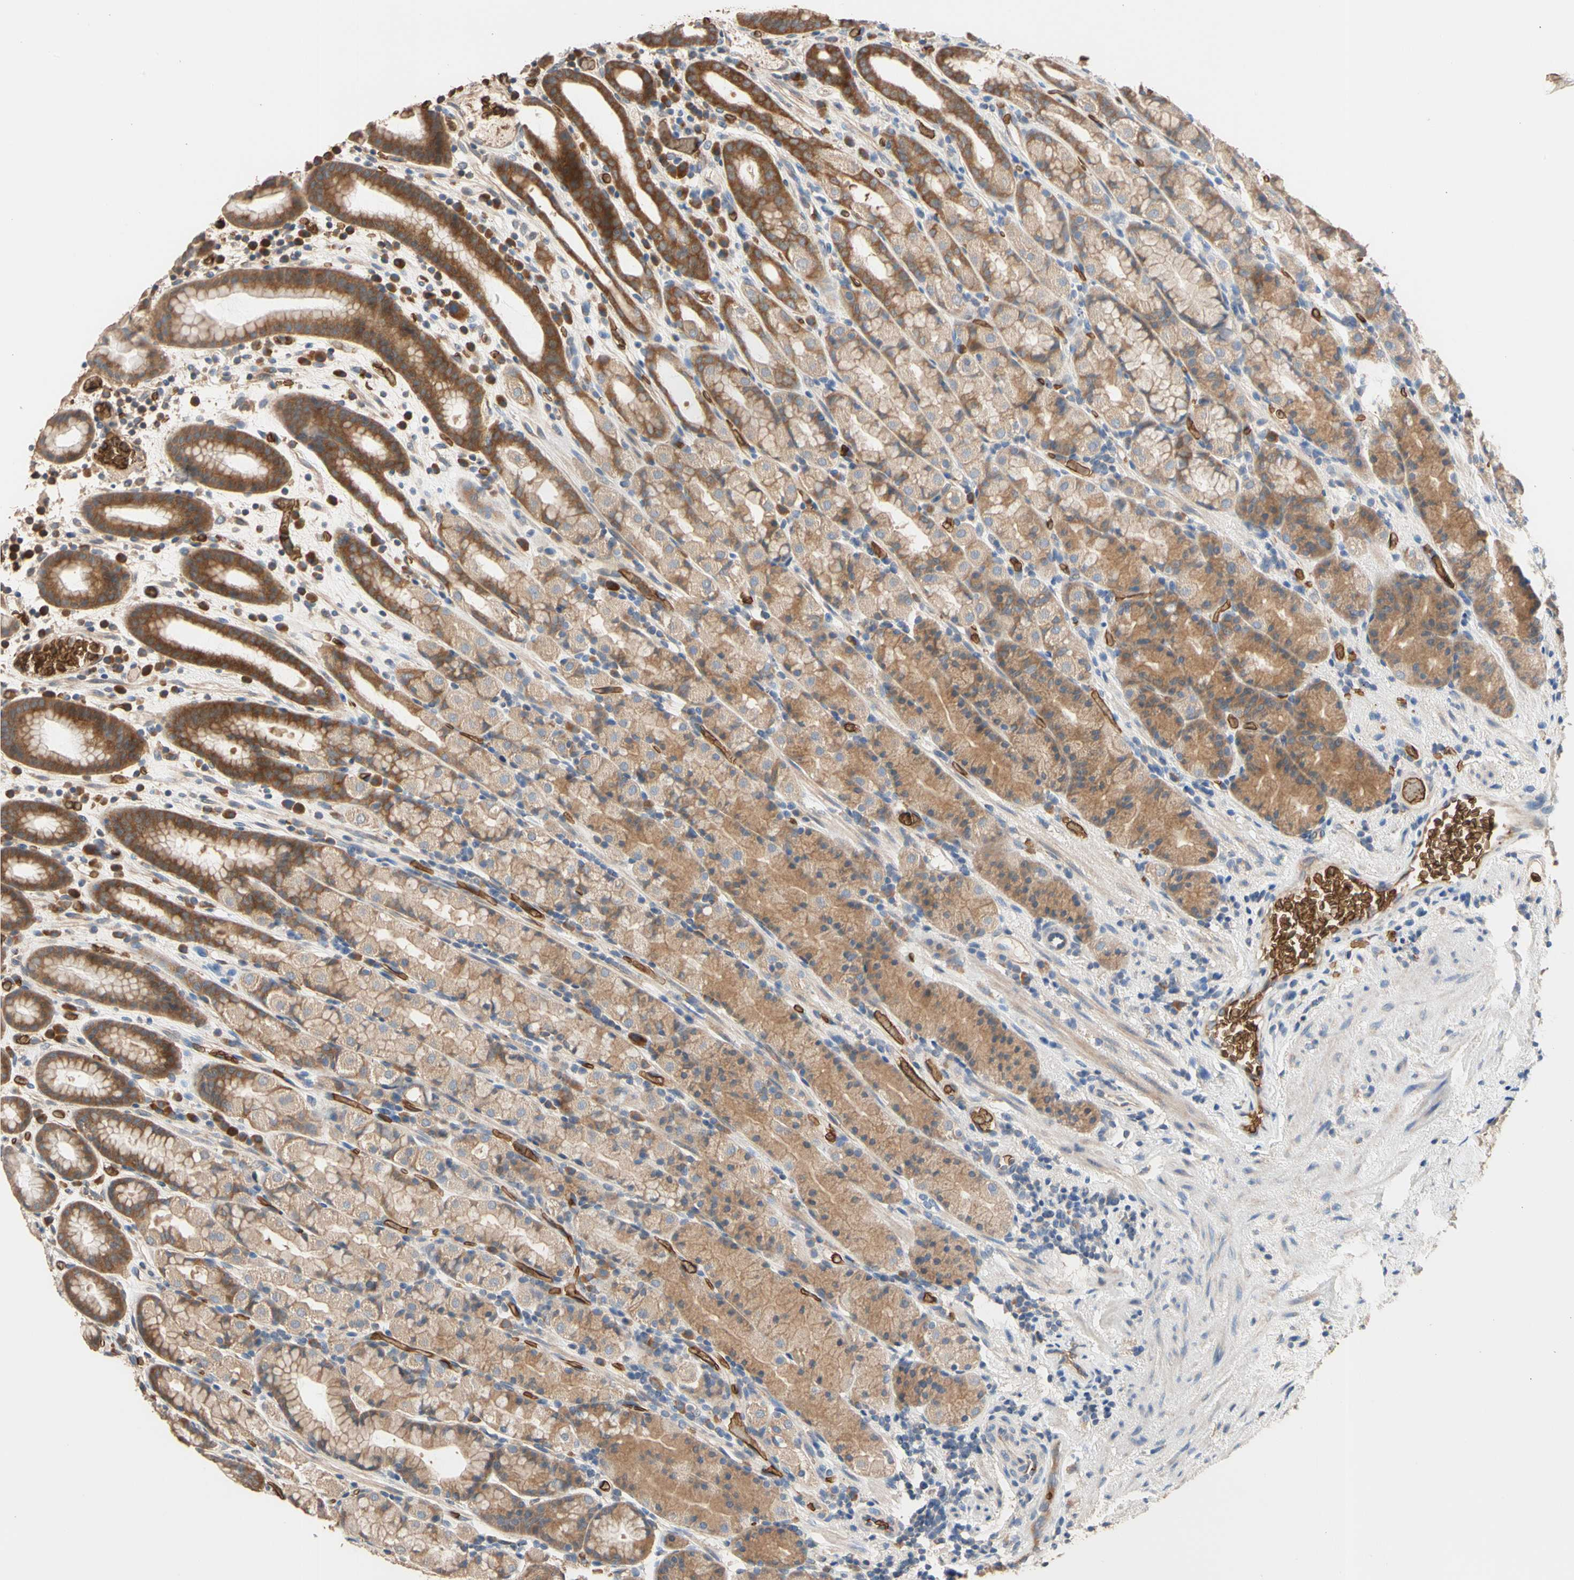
{"staining": {"intensity": "strong", "quantity": ">75%", "location": "cytoplasmic/membranous"}, "tissue": "stomach", "cell_type": "Glandular cells", "image_type": "normal", "snomed": [{"axis": "morphology", "description": "Normal tissue, NOS"}, {"axis": "topography", "description": "Stomach, upper"}], "caption": "Brown immunohistochemical staining in normal stomach reveals strong cytoplasmic/membranous positivity in about >75% of glandular cells.", "gene": "RIOK2", "patient": {"sex": "male", "age": 68}}